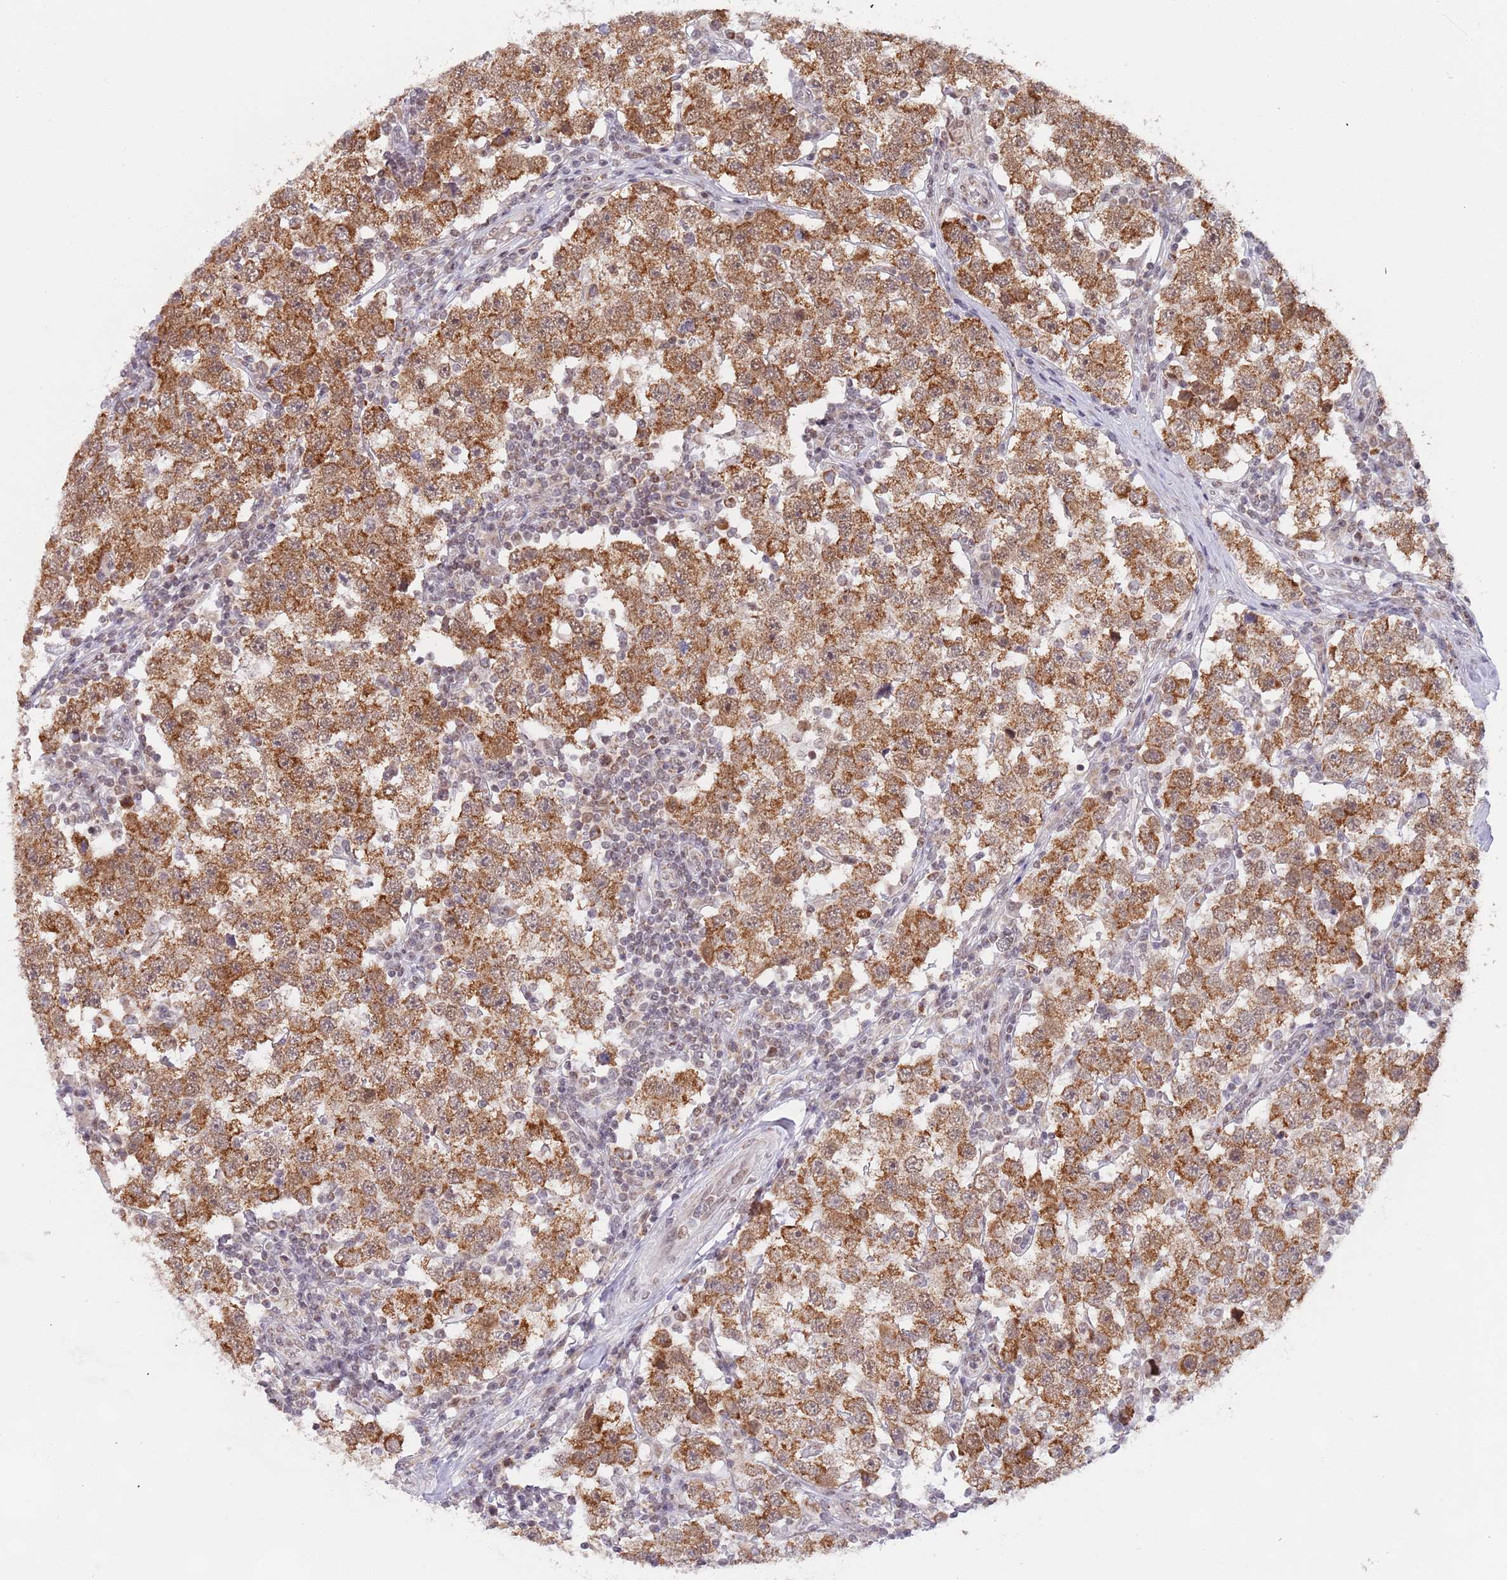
{"staining": {"intensity": "strong", "quantity": ">75%", "location": "cytoplasmic/membranous"}, "tissue": "testis cancer", "cell_type": "Tumor cells", "image_type": "cancer", "snomed": [{"axis": "morphology", "description": "Seminoma, NOS"}, {"axis": "topography", "description": "Testis"}], "caption": "The image reveals staining of testis cancer, revealing strong cytoplasmic/membranous protein positivity (brown color) within tumor cells. The protein is stained brown, and the nuclei are stained in blue (DAB (3,3'-diaminobenzidine) IHC with brightfield microscopy, high magnification).", "gene": "TIMM13", "patient": {"sex": "male", "age": 34}}